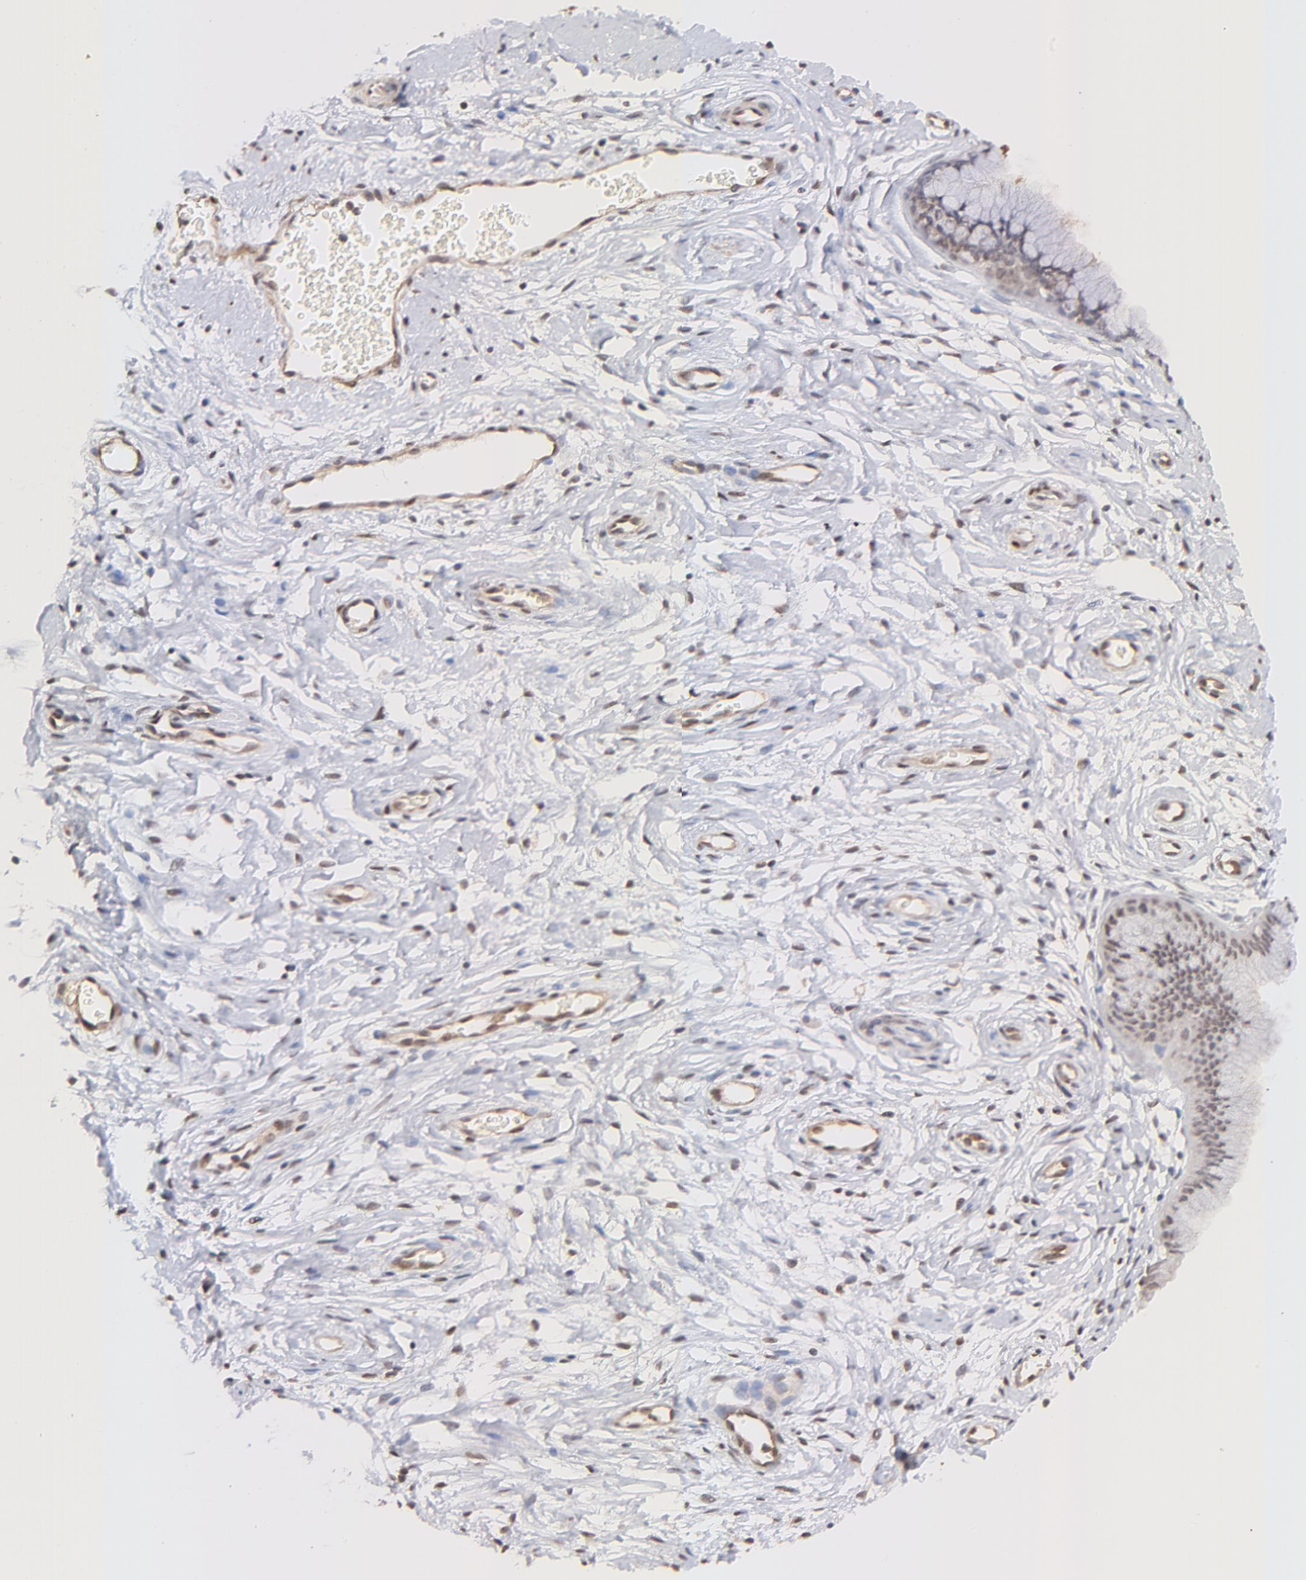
{"staining": {"intensity": "weak", "quantity": "25%-75%", "location": "nuclear"}, "tissue": "cervix", "cell_type": "Glandular cells", "image_type": "normal", "snomed": [{"axis": "morphology", "description": "Normal tissue, NOS"}, {"axis": "topography", "description": "Cervix"}], "caption": "Cervix stained for a protein shows weak nuclear positivity in glandular cells.", "gene": "ZFP92", "patient": {"sex": "female", "age": 39}}